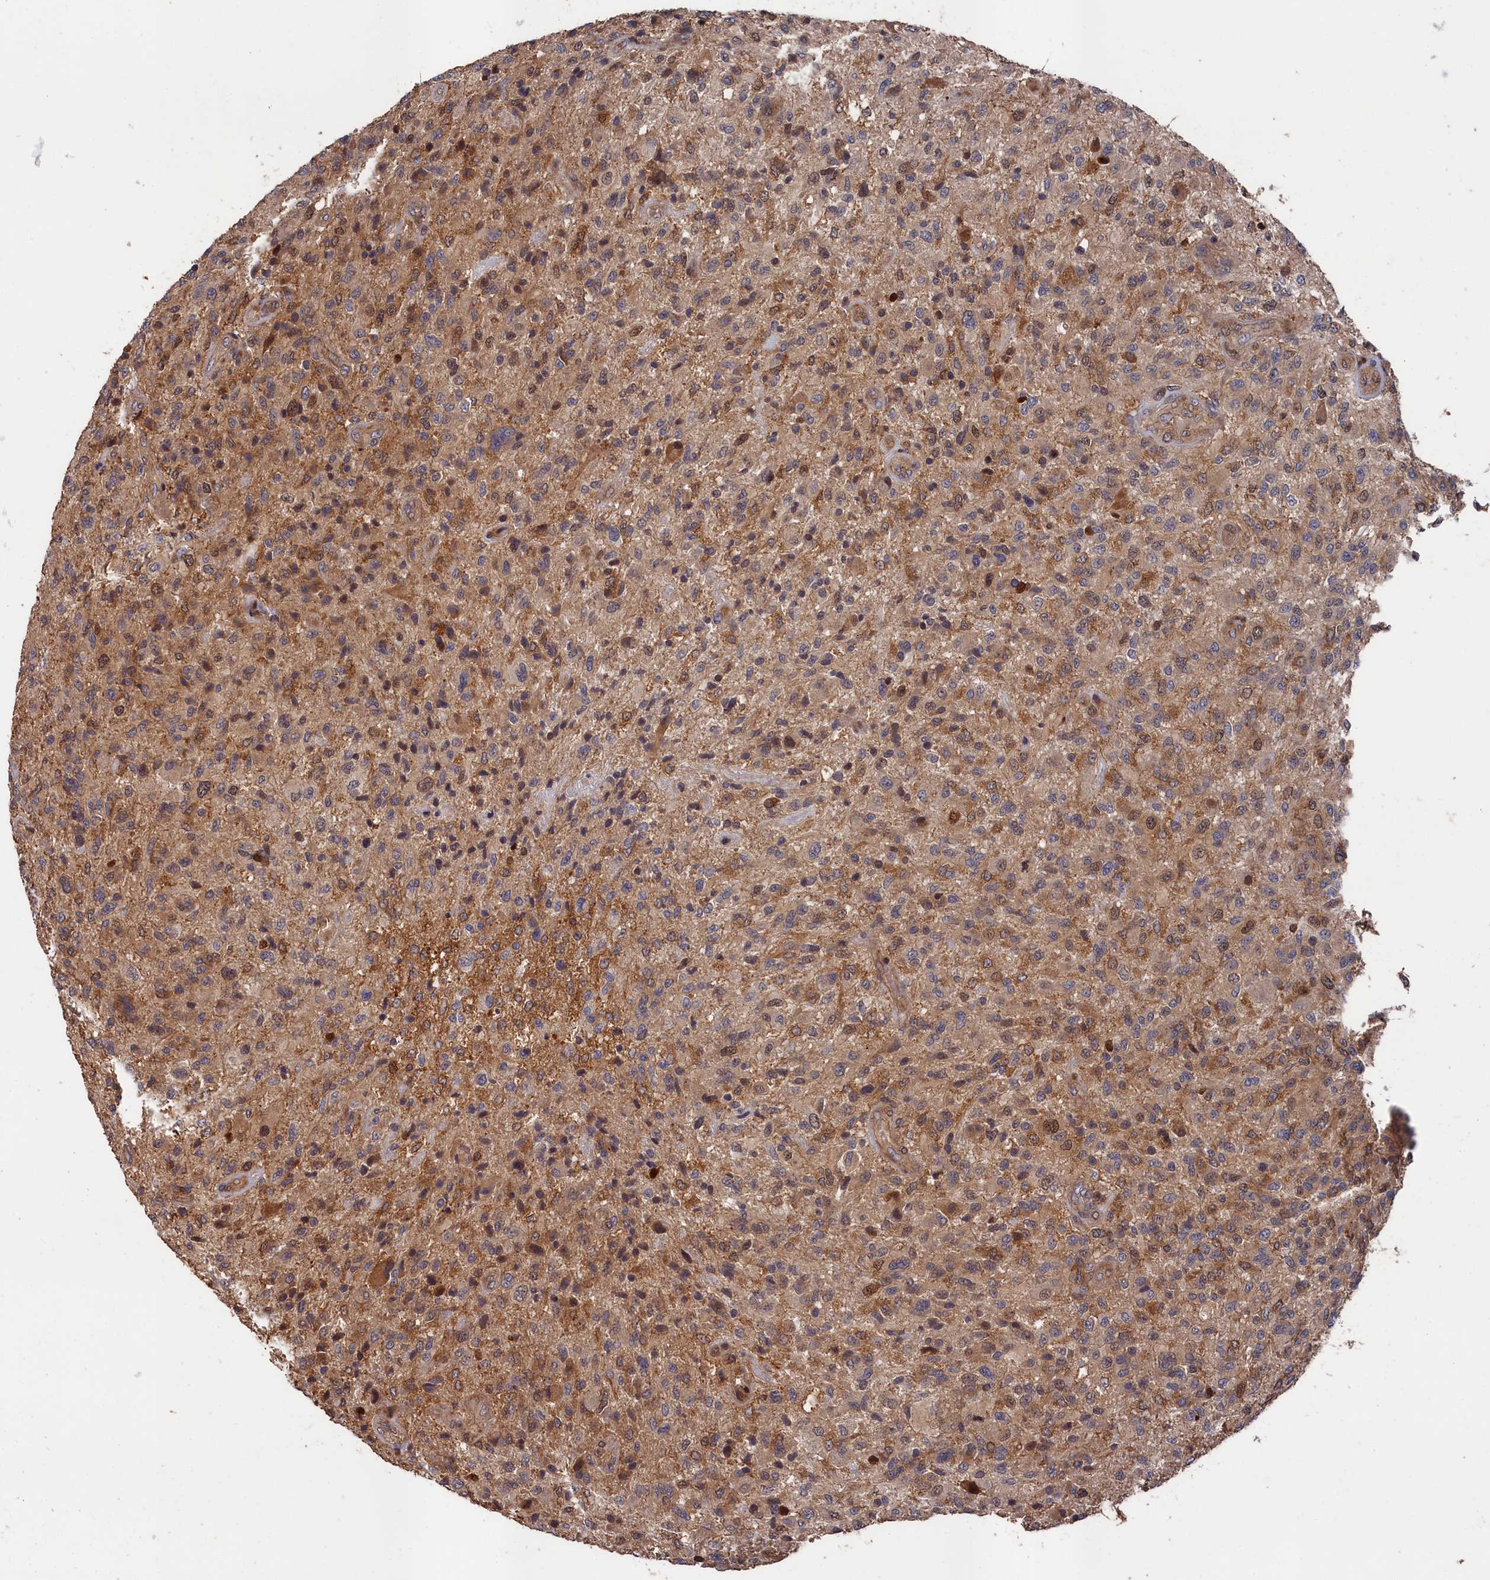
{"staining": {"intensity": "moderate", "quantity": "25%-75%", "location": "cytoplasmic/membranous"}, "tissue": "glioma", "cell_type": "Tumor cells", "image_type": "cancer", "snomed": [{"axis": "morphology", "description": "Glioma, malignant, High grade"}, {"axis": "topography", "description": "Brain"}], "caption": "Protein staining of malignant high-grade glioma tissue reveals moderate cytoplasmic/membranous positivity in about 25%-75% of tumor cells.", "gene": "RMI2", "patient": {"sex": "male", "age": 47}}